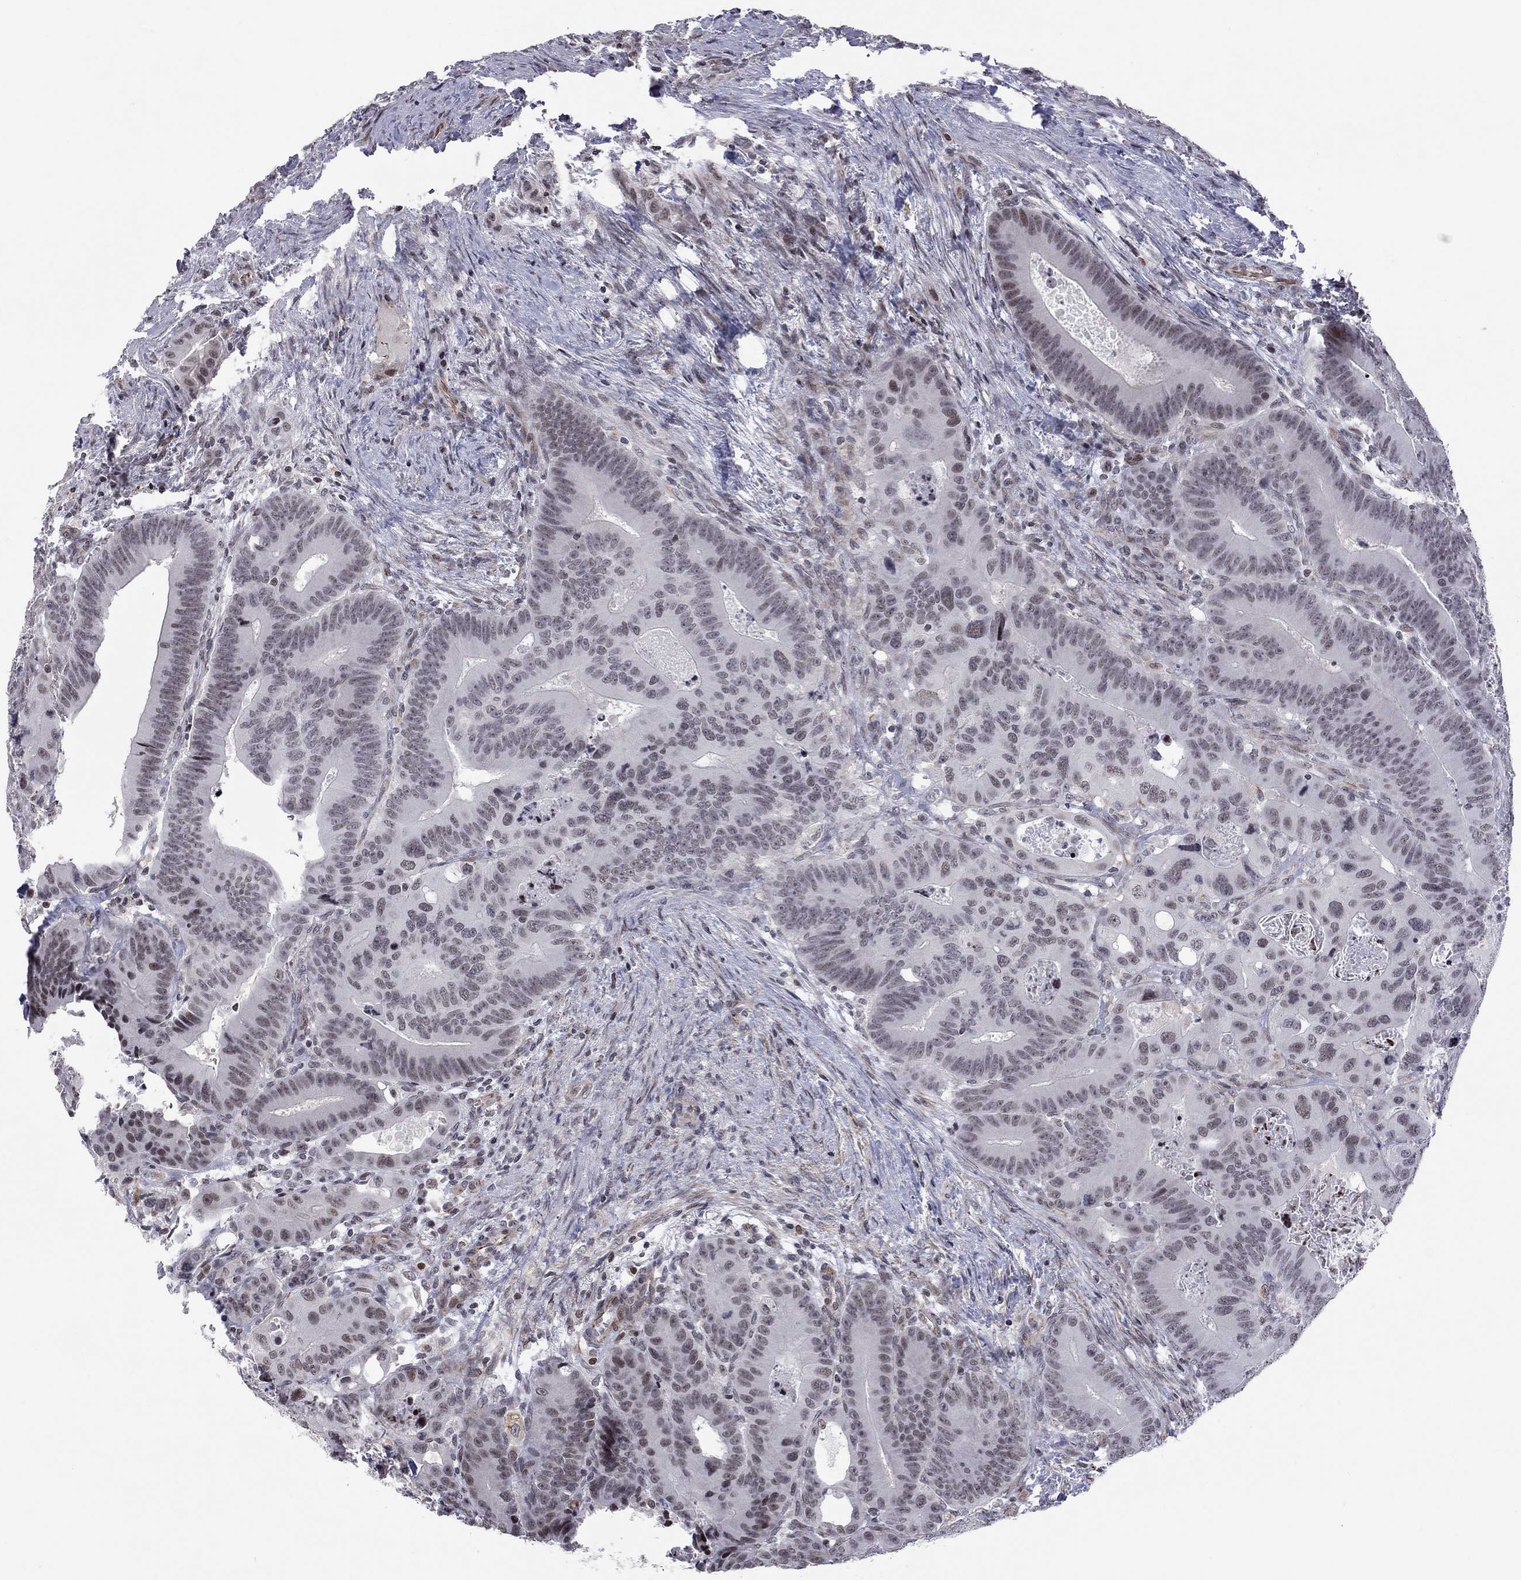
{"staining": {"intensity": "negative", "quantity": "none", "location": "none"}, "tissue": "colorectal cancer", "cell_type": "Tumor cells", "image_type": "cancer", "snomed": [{"axis": "morphology", "description": "Adenocarcinoma, NOS"}, {"axis": "topography", "description": "Rectum"}], "caption": "The histopathology image reveals no staining of tumor cells in colorectal cancer.", "gene": "MTNR1B", "patient": {"sex": "male", "age": 64}}